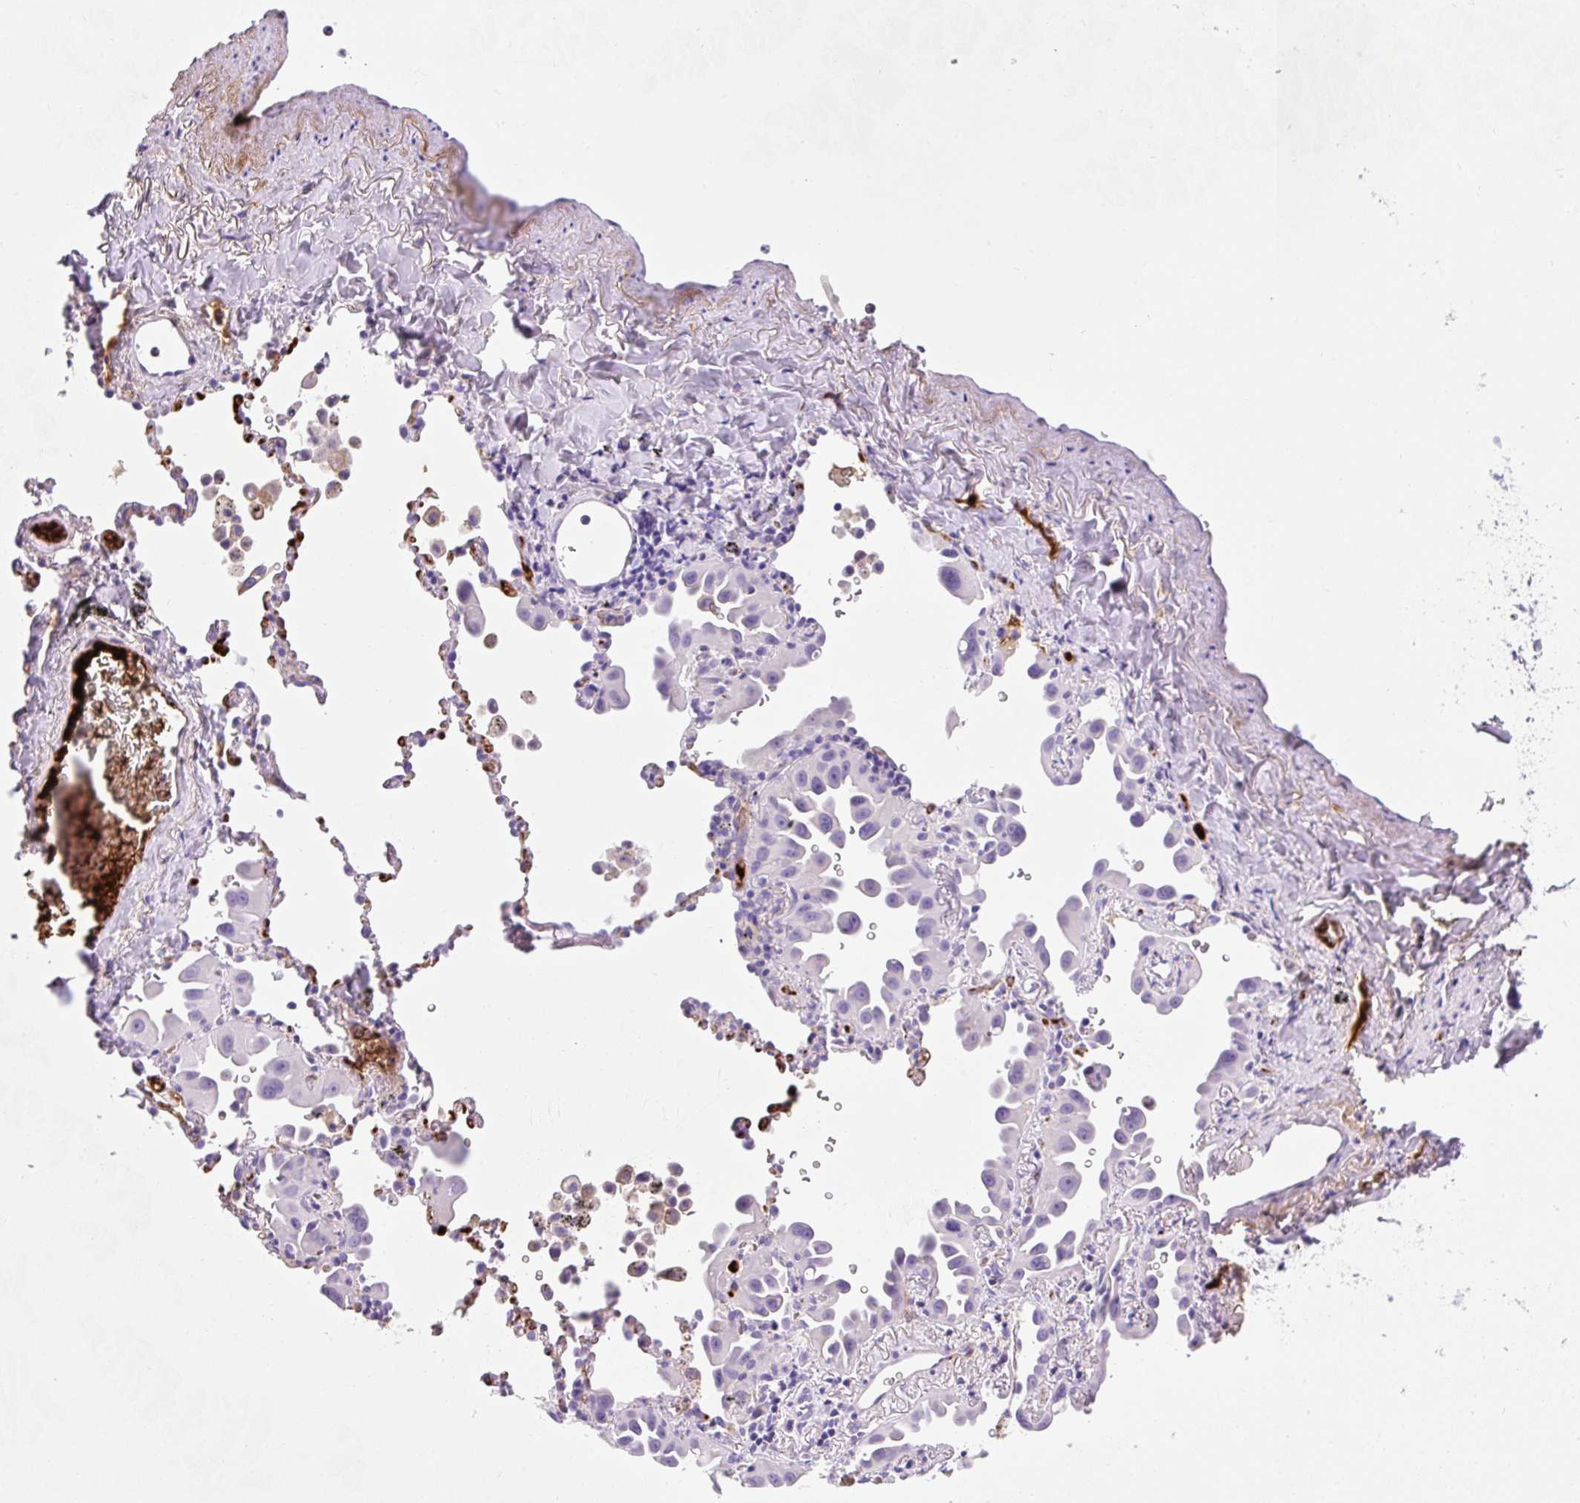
{"staining": {"intensity": "negative", "quantity": "none", "location": "none"}, "tissue": "lung cancer", "cell_type": "Tumor cells", "image_type": "cancer", "snomed": [{"axis": "morphology", "description": "Adenocarcinoma, NOS"}, {"axis": "topography", "description": "Lung"}], "caption": "DAB immunohistochemical staining of lung cancer shows no significant expression in tumor cells.", "gene": "APOC4-APOC2", "patient": {"sex": "male", "age": 68}}